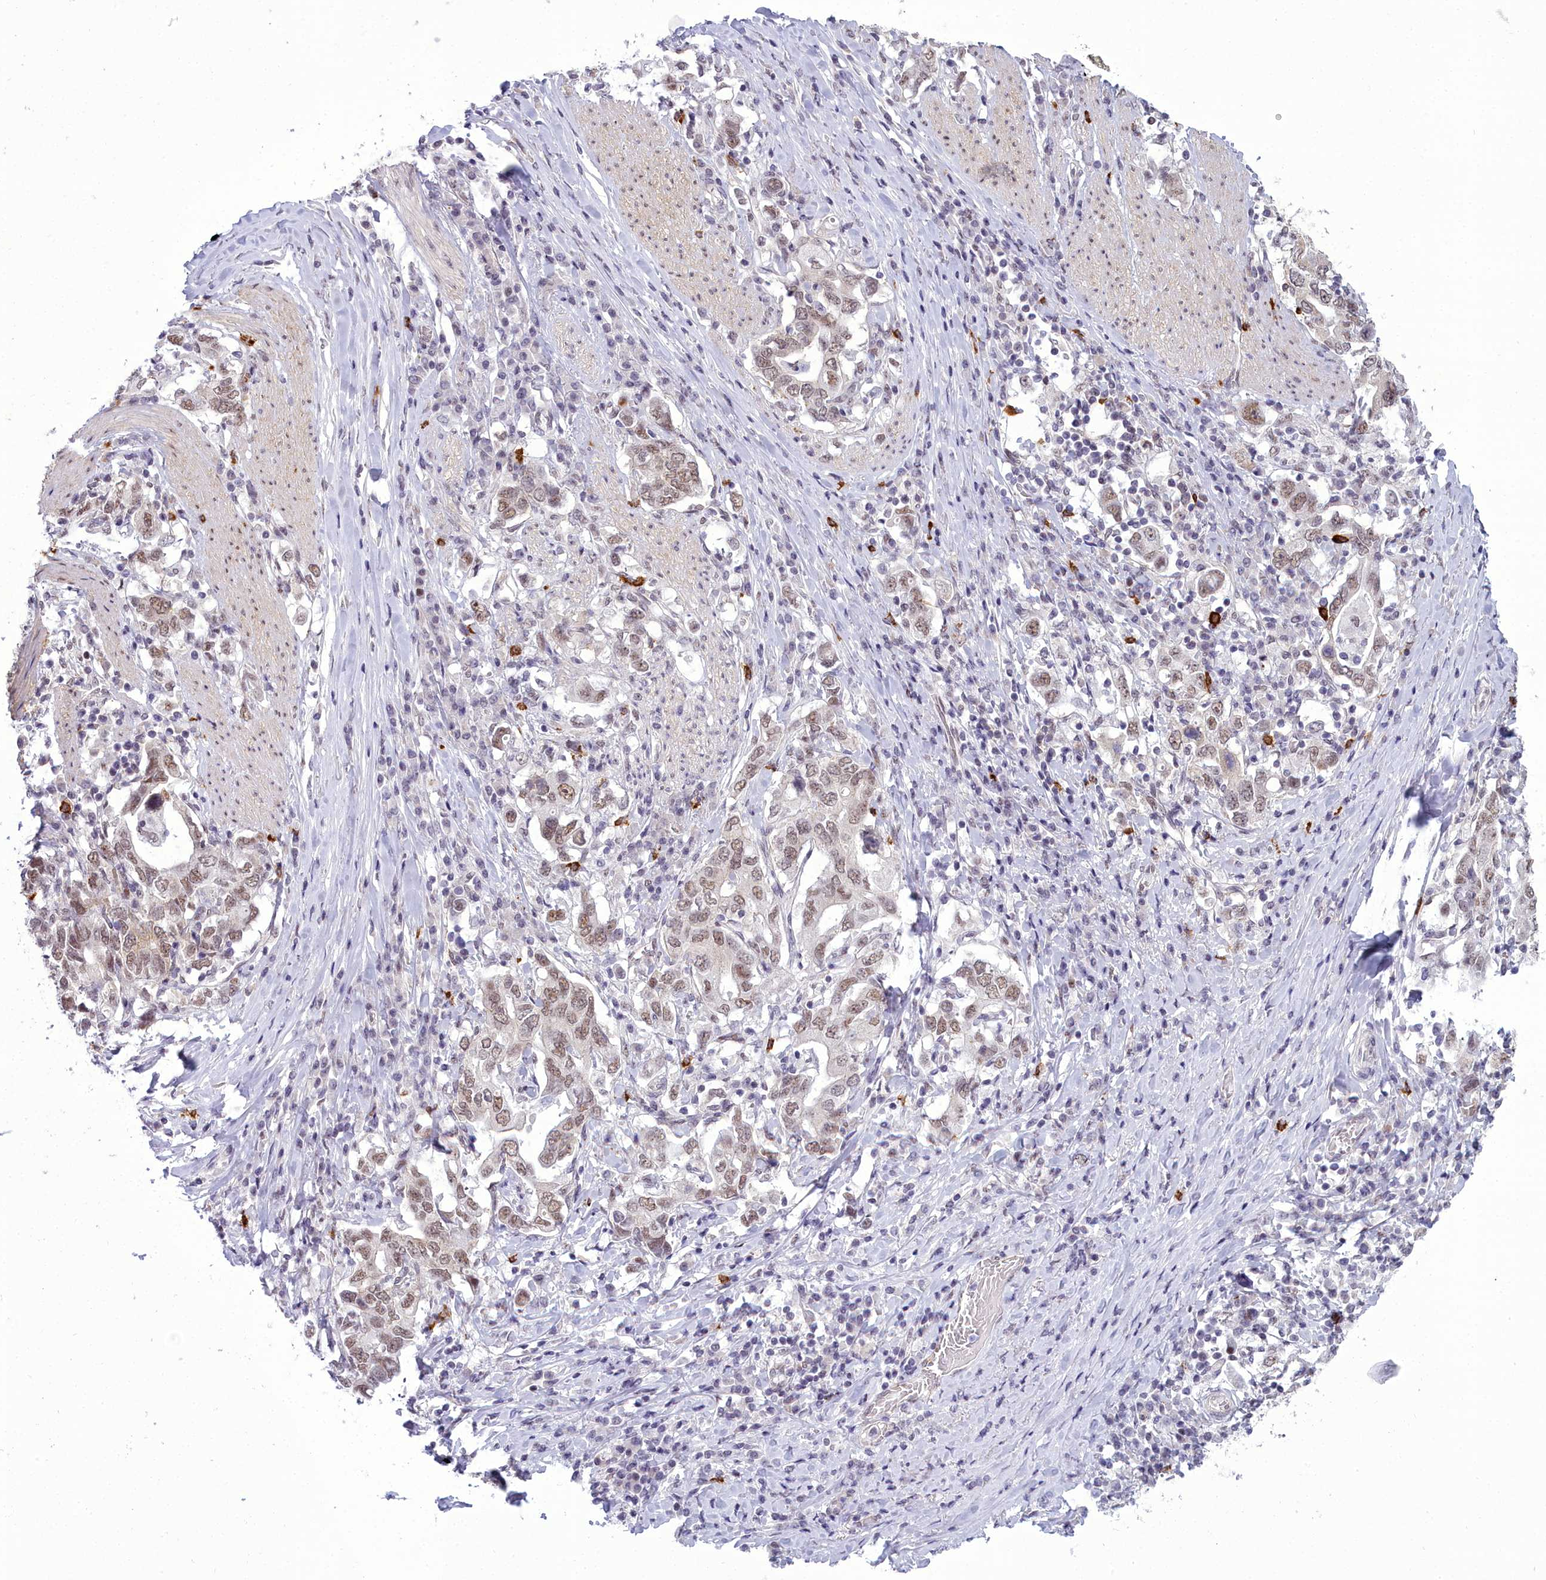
{"staining": {"intensity": "moderate", "quantity": ">75%", "location": "nuclear"}, "tissue": "stomach cancer", "cell_type": "Tumor cells", "image_type": "cancer", "snomed": [{"axis": "morphology", "description": "Adenocarcinoma, NOS"}, {"axis": "topography", "description": "Stomach, upper"}, {"axis": "topography", "description": "Stomach"}], "caption": "Brown immunohistochemical staining in stomach cancer (adenocarcinoma) shows moderate nuclear expression in approximately >75% of tumor cells. (DAB (3,3'-diaminobenzidine) IHC, brown staining for protein, blue staining for nuclei).", "gene": "CEACAM19", "patient": {"sex": "male", "age": 62}}